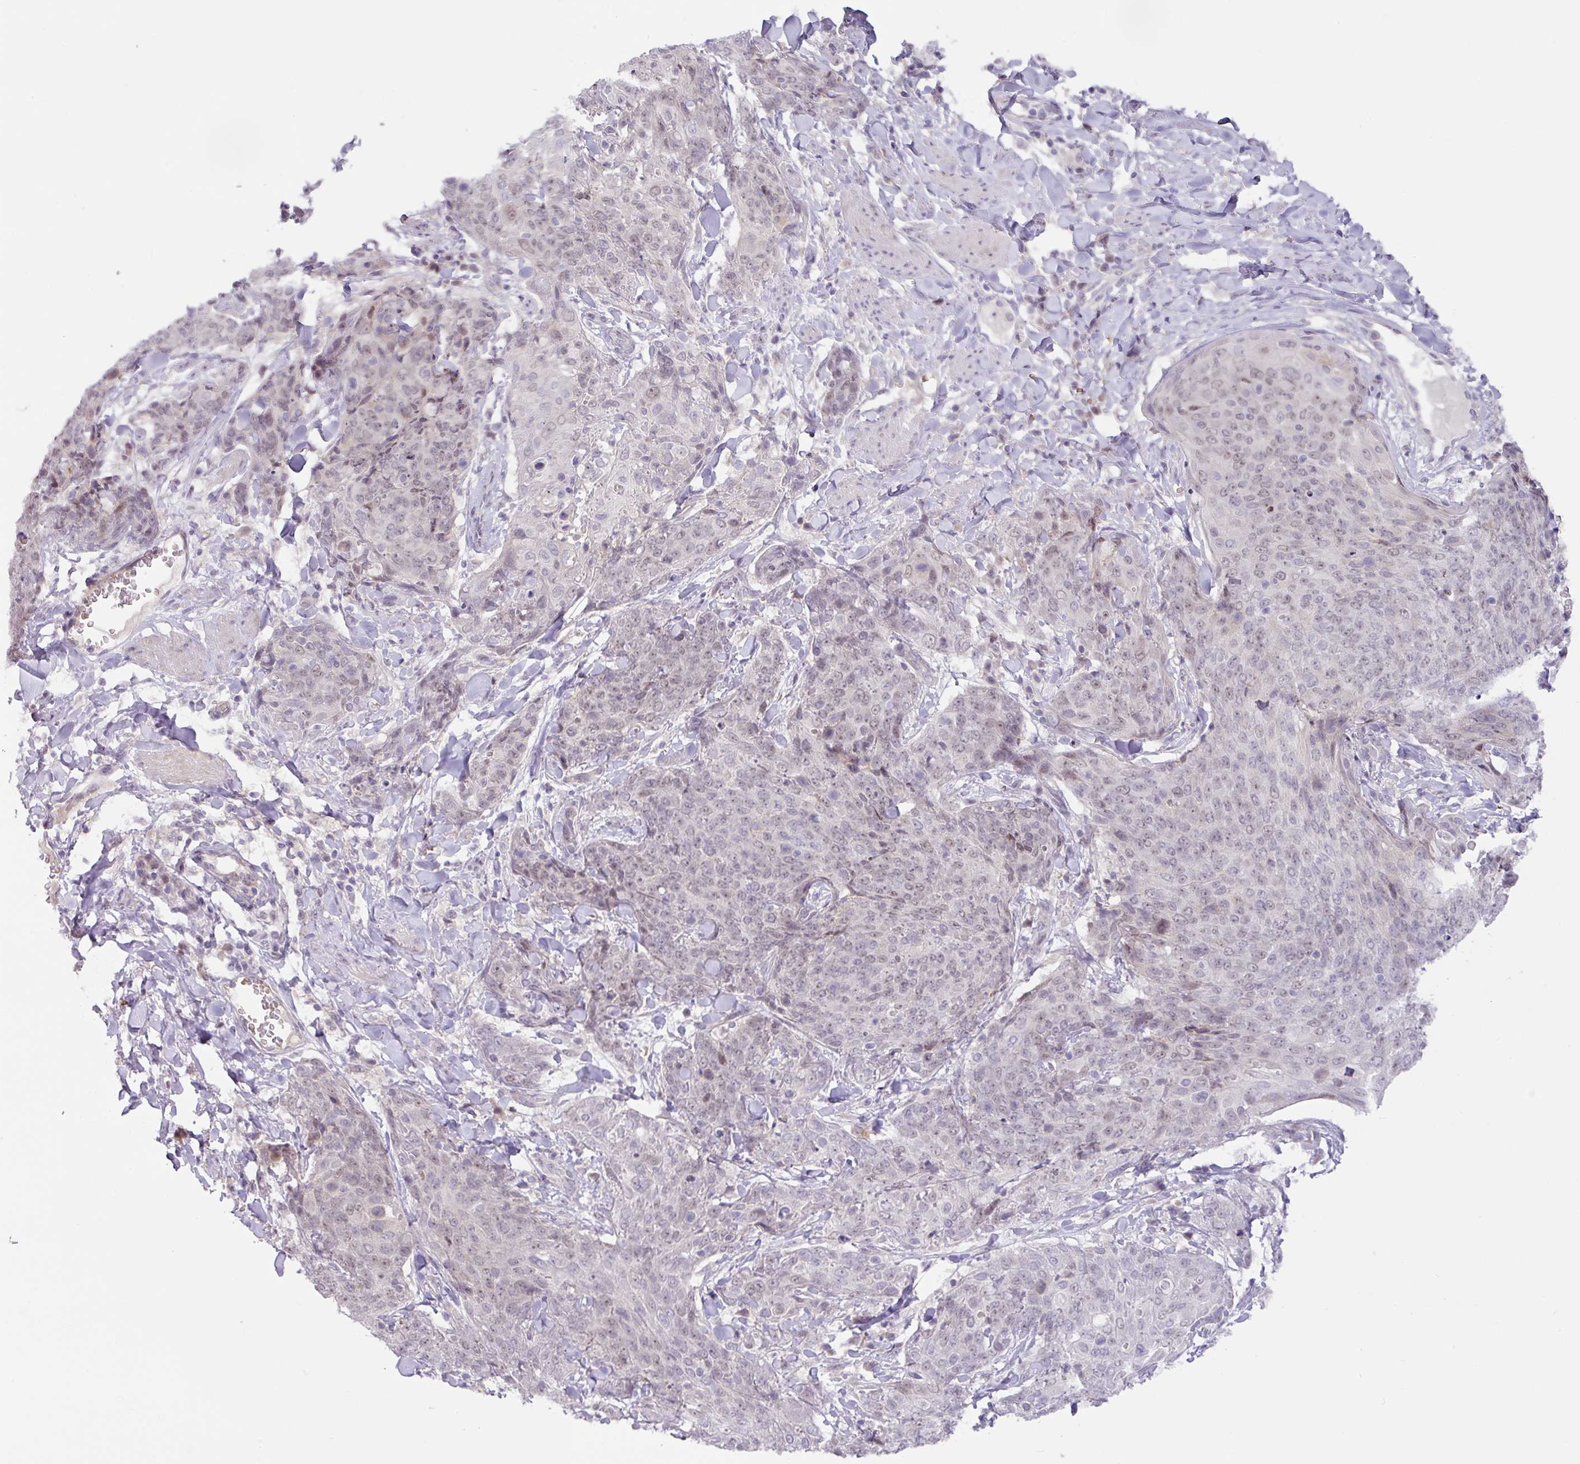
{"staining": {"intensity": "weak", "quantity": "<25%", "location": "nuclear"}, "tissue": "skin cancer", "cell_type": "Tumor cells", "image_type": "cancer", "snomed": [{"axis": "morphology", "description": "Squamous cell carcinoma, NOS"}, {"axis": "topography", "description": "Skin"}, {"axis": "topography", "description": "Vulva"}], "caption": "An immunohistochemistry (IHC) micrograph of skin cancer is shown. There is no staining in tumor cells of skin cancer.", "gene": "PARP2", "patient": {"sex": "female", "age": 85}}